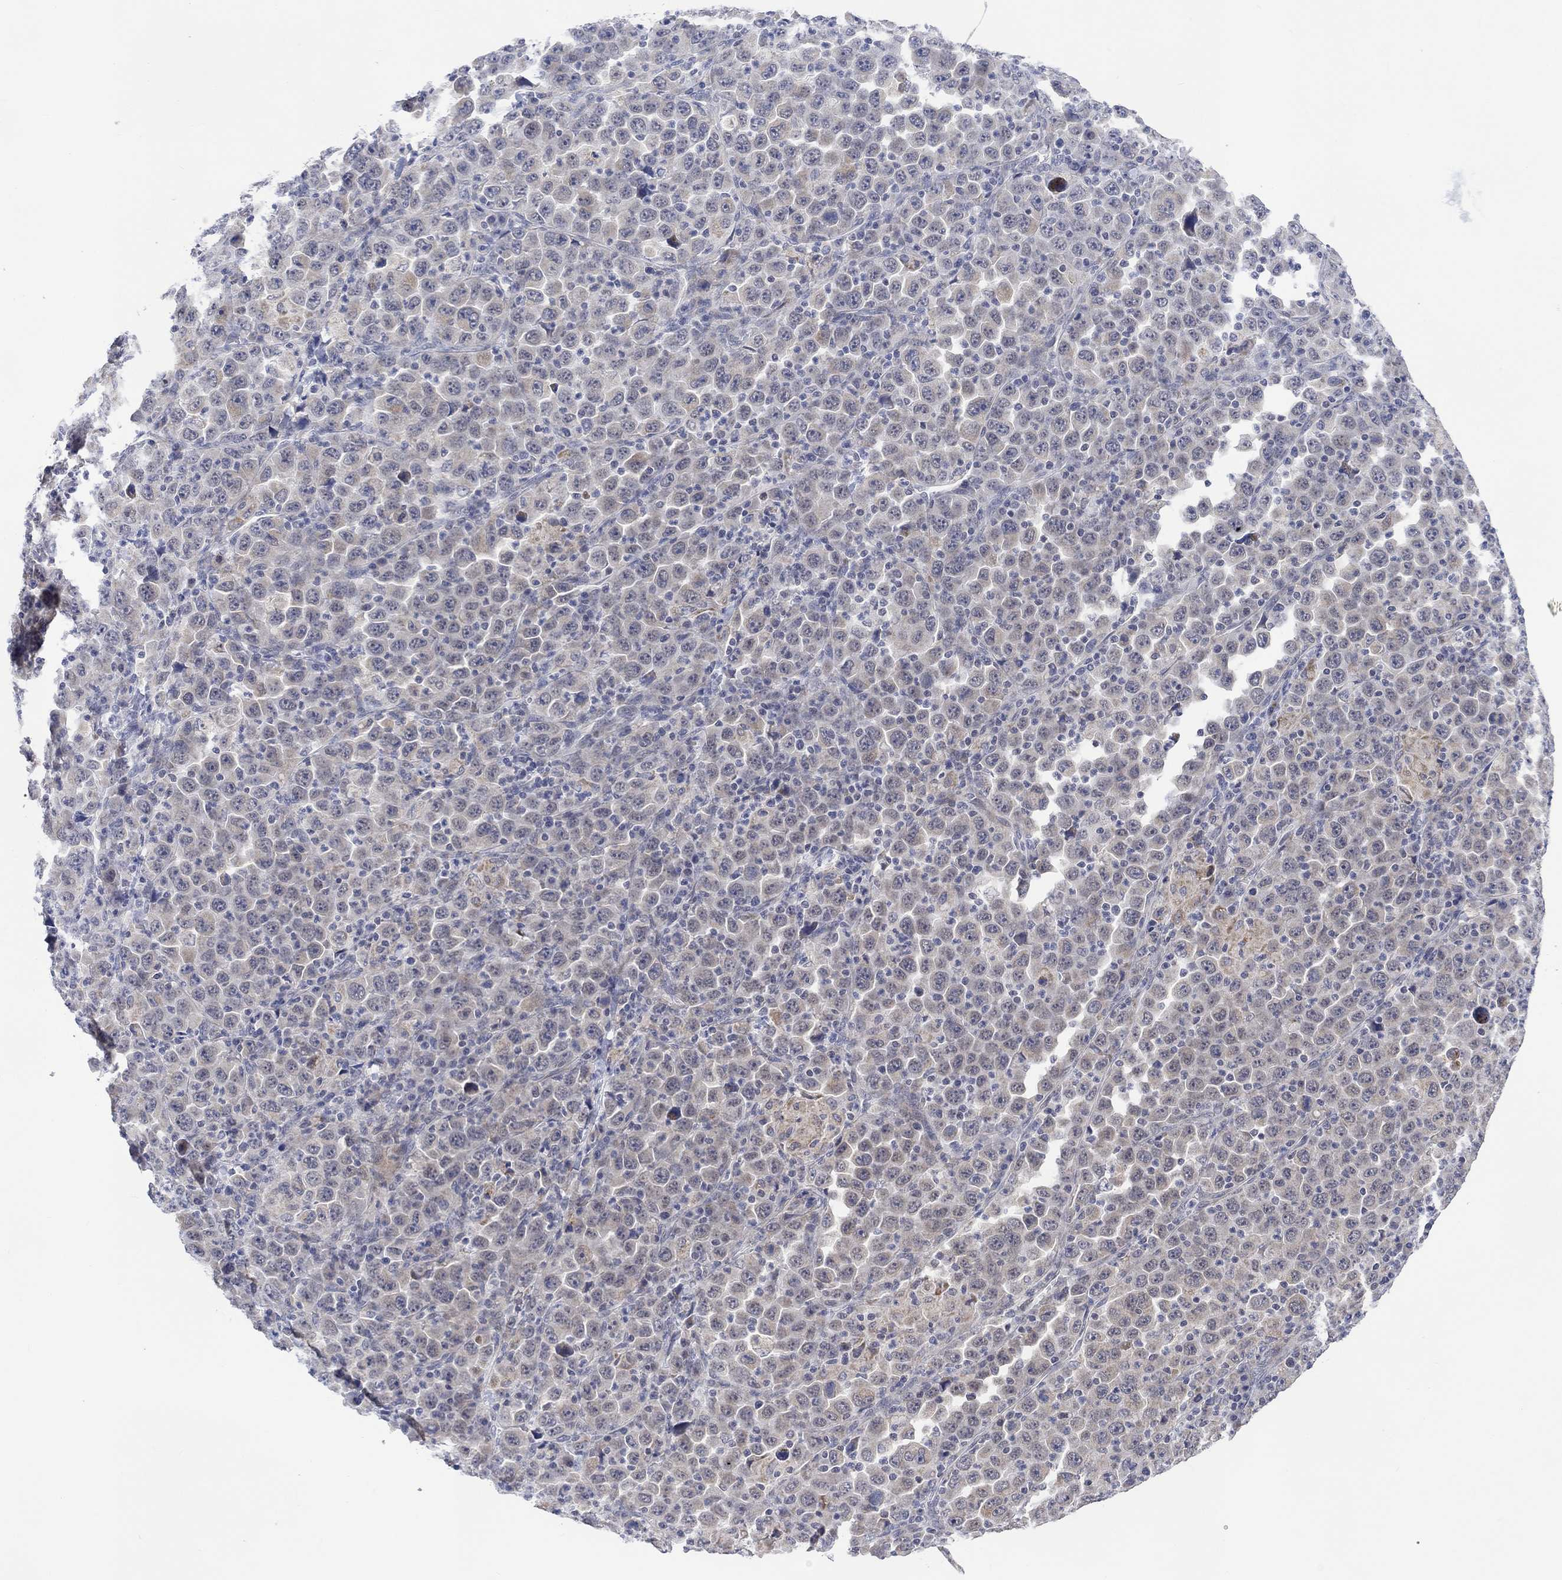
{"staining": {"intensity": "weak", "quantity": "<25%", "location": "cytoplasmic/membranous"}, "tissue": "stomach cancer", "cell_type": "Tumor cells", "image_type": "cancer", "snomed": [{"axis": "morphology", "description": "Normal tissue, NOS"}, {"axis": "morphology", "description": "Adenocarcinoma, NOS"}, {"axis": "topography", "description": "Stomach, upper"}, {"axis": "topography", "description": "Stomach"}], "caption": "High power microscopy photomicrograph of an IHC histopathology image of adenocarcinoma (stomach), revealing no significant positivity in tumor cells. The staining was performed using DAB to visualize the protein expression in brown, while the nuclei were stained in blue with hematoxylin (Magnification: 20x).", "gene": "SLC48A1", "patient": {"sex": "male", "age": 59}}